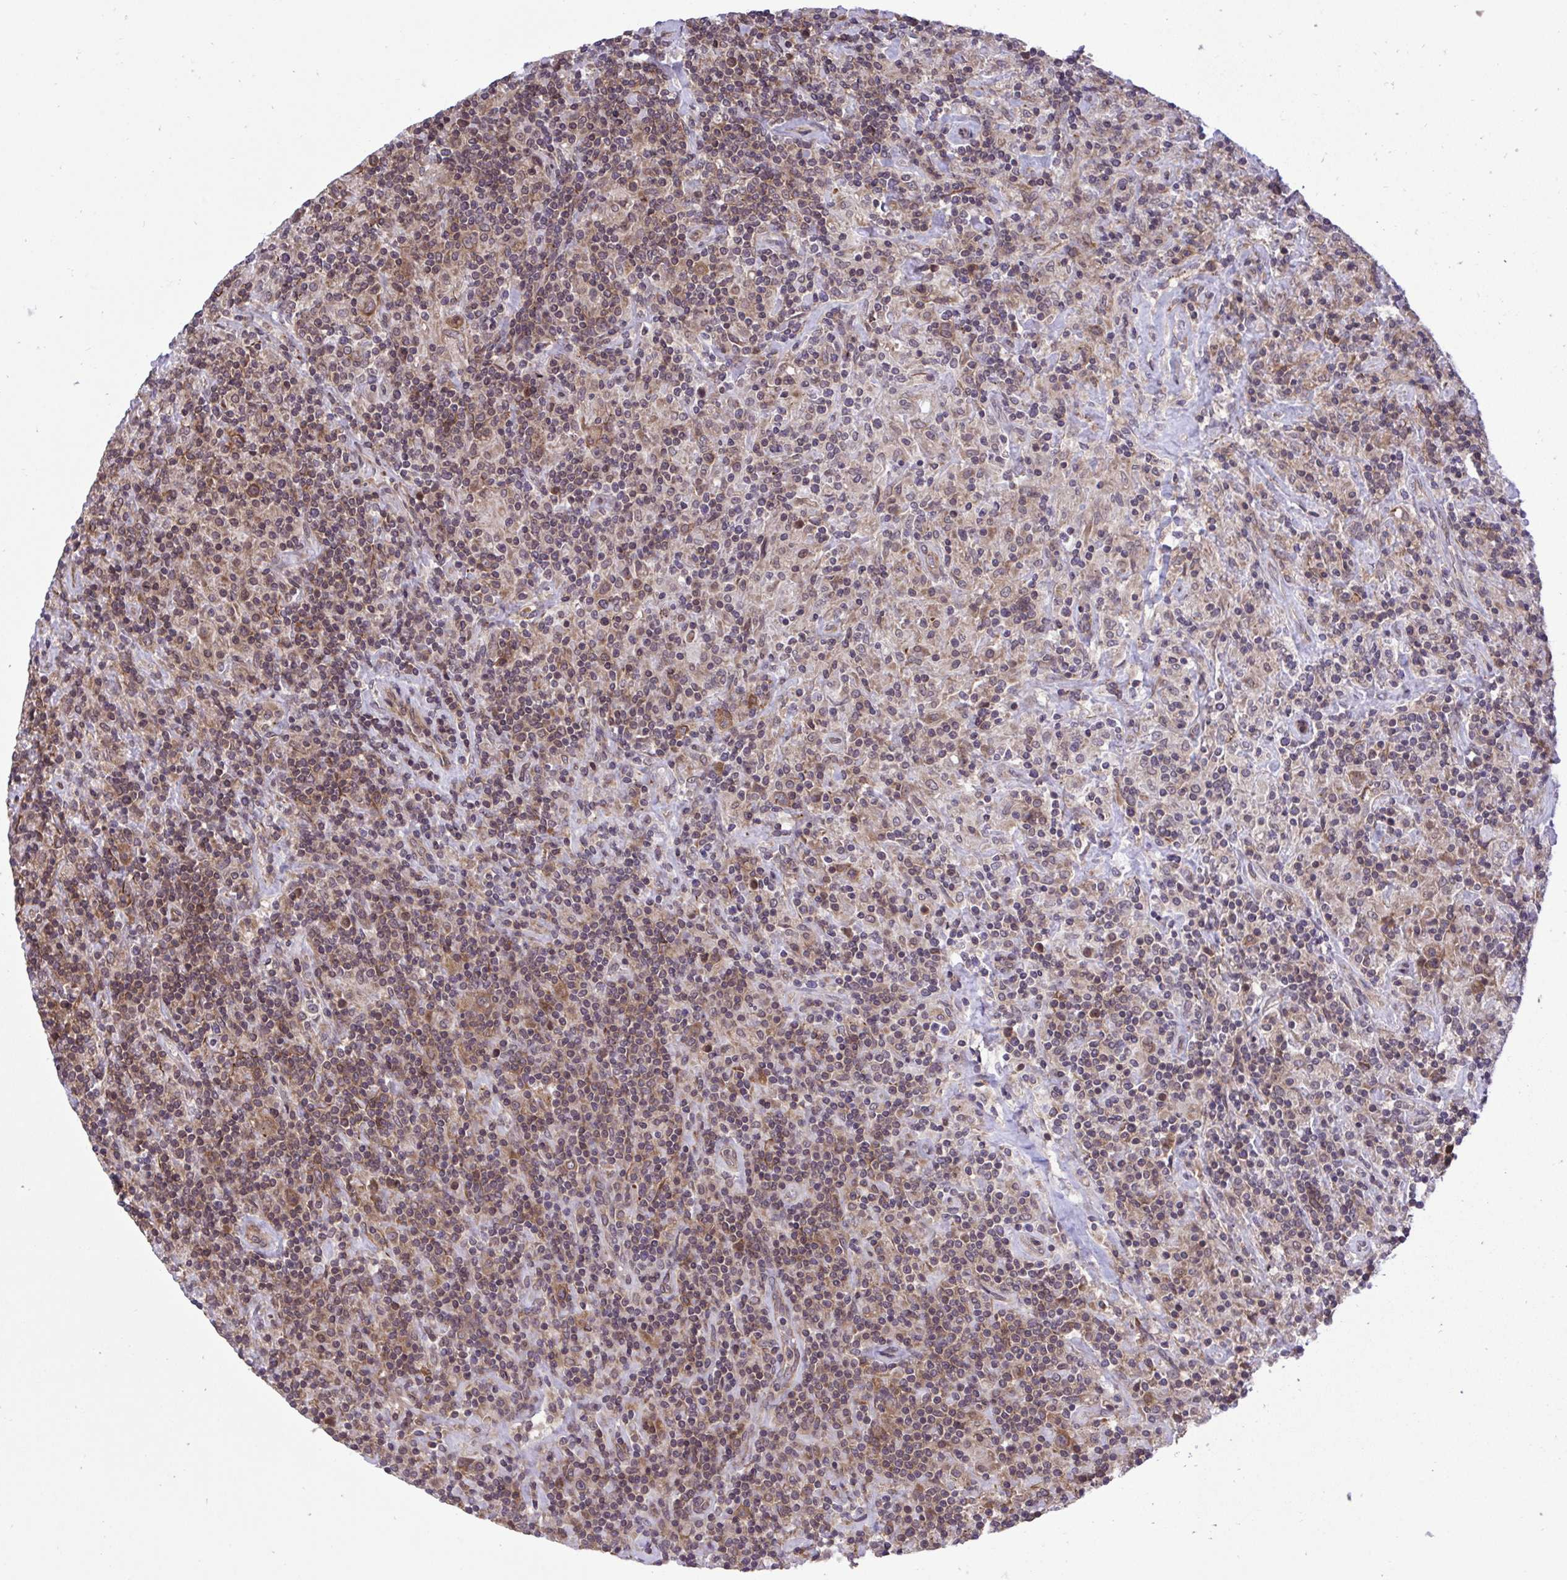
{"staining": {"intensity": "moderate", "quantity": ">75%", "location": "cytoplasmic/membranous"}, "tissue": "lymphoma", "cell_type": "Tumor cells", "image_type": "cancer", "snomed": [{"axis": "morphology", "description": "Hodgkin's disease, NOS"}, {"axis": "topography", "description": "Lymph node"}], "caption": "This photomicrograph exhibits Hodgkin's disease stained with immunohistochemistry to label a protein in brown. The cytoplasmic/membranous of tumor cells show moderate positivity for the protein. Nuclei are counter-stained blue.", "gene": "RPS15", "patient": {"sex": "male", "age": 70}}